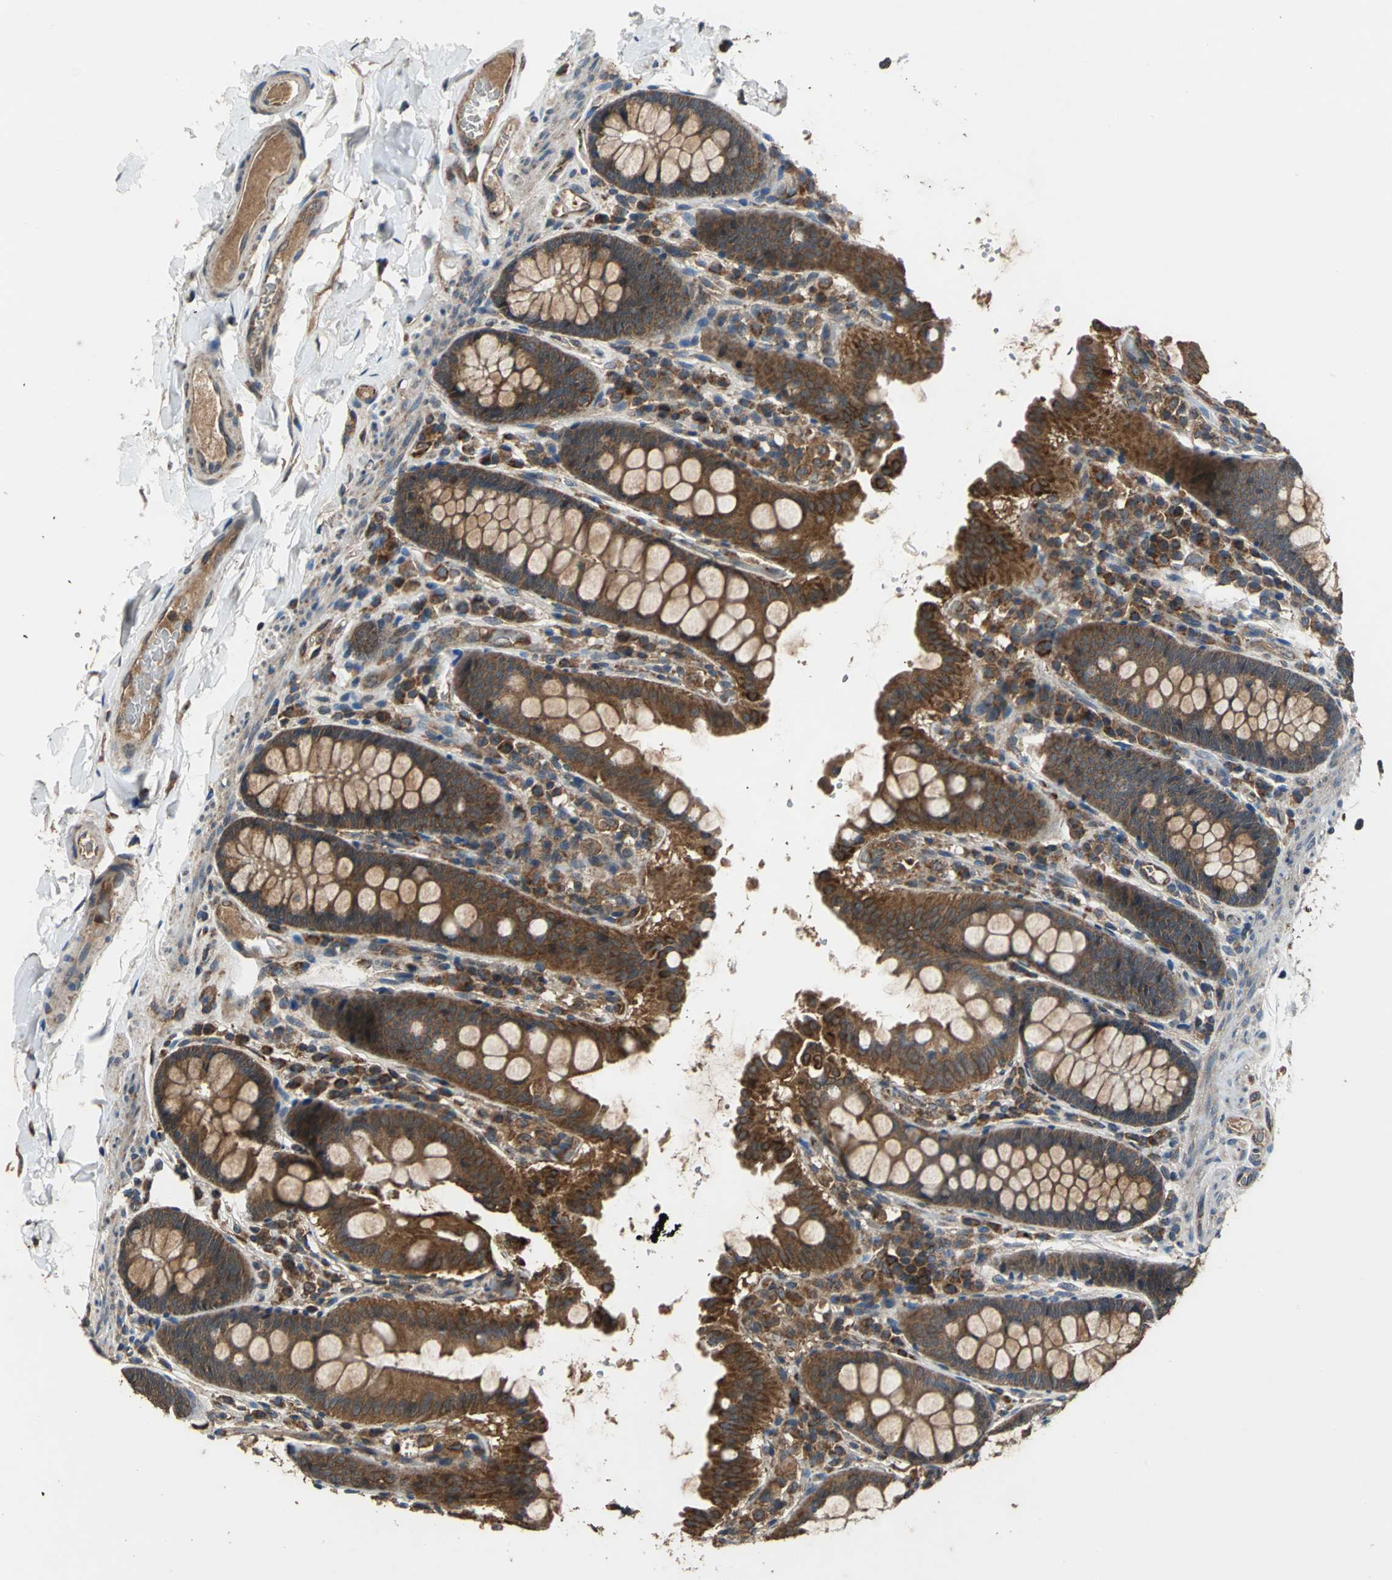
{"staining": {"intensity": "moderate", "quantity": ">75%", "location": "cytoplasmic/membranous"}, "tissue": "colon", "cell_type": "Endothelial cells", "image_type": "normal", "snomed": [{"axis": "morphology", "description": "Normal tissue, NOS"}, {"axis": "topography", "description": "Colon"}], "caption": "The immunohistochemical stain shows moderate cytoplasmic/membranous expression in endothelial cells of unremarkable colon.", "gene": "ZNF608", "patient": {"sex": "female", "age": 61}}